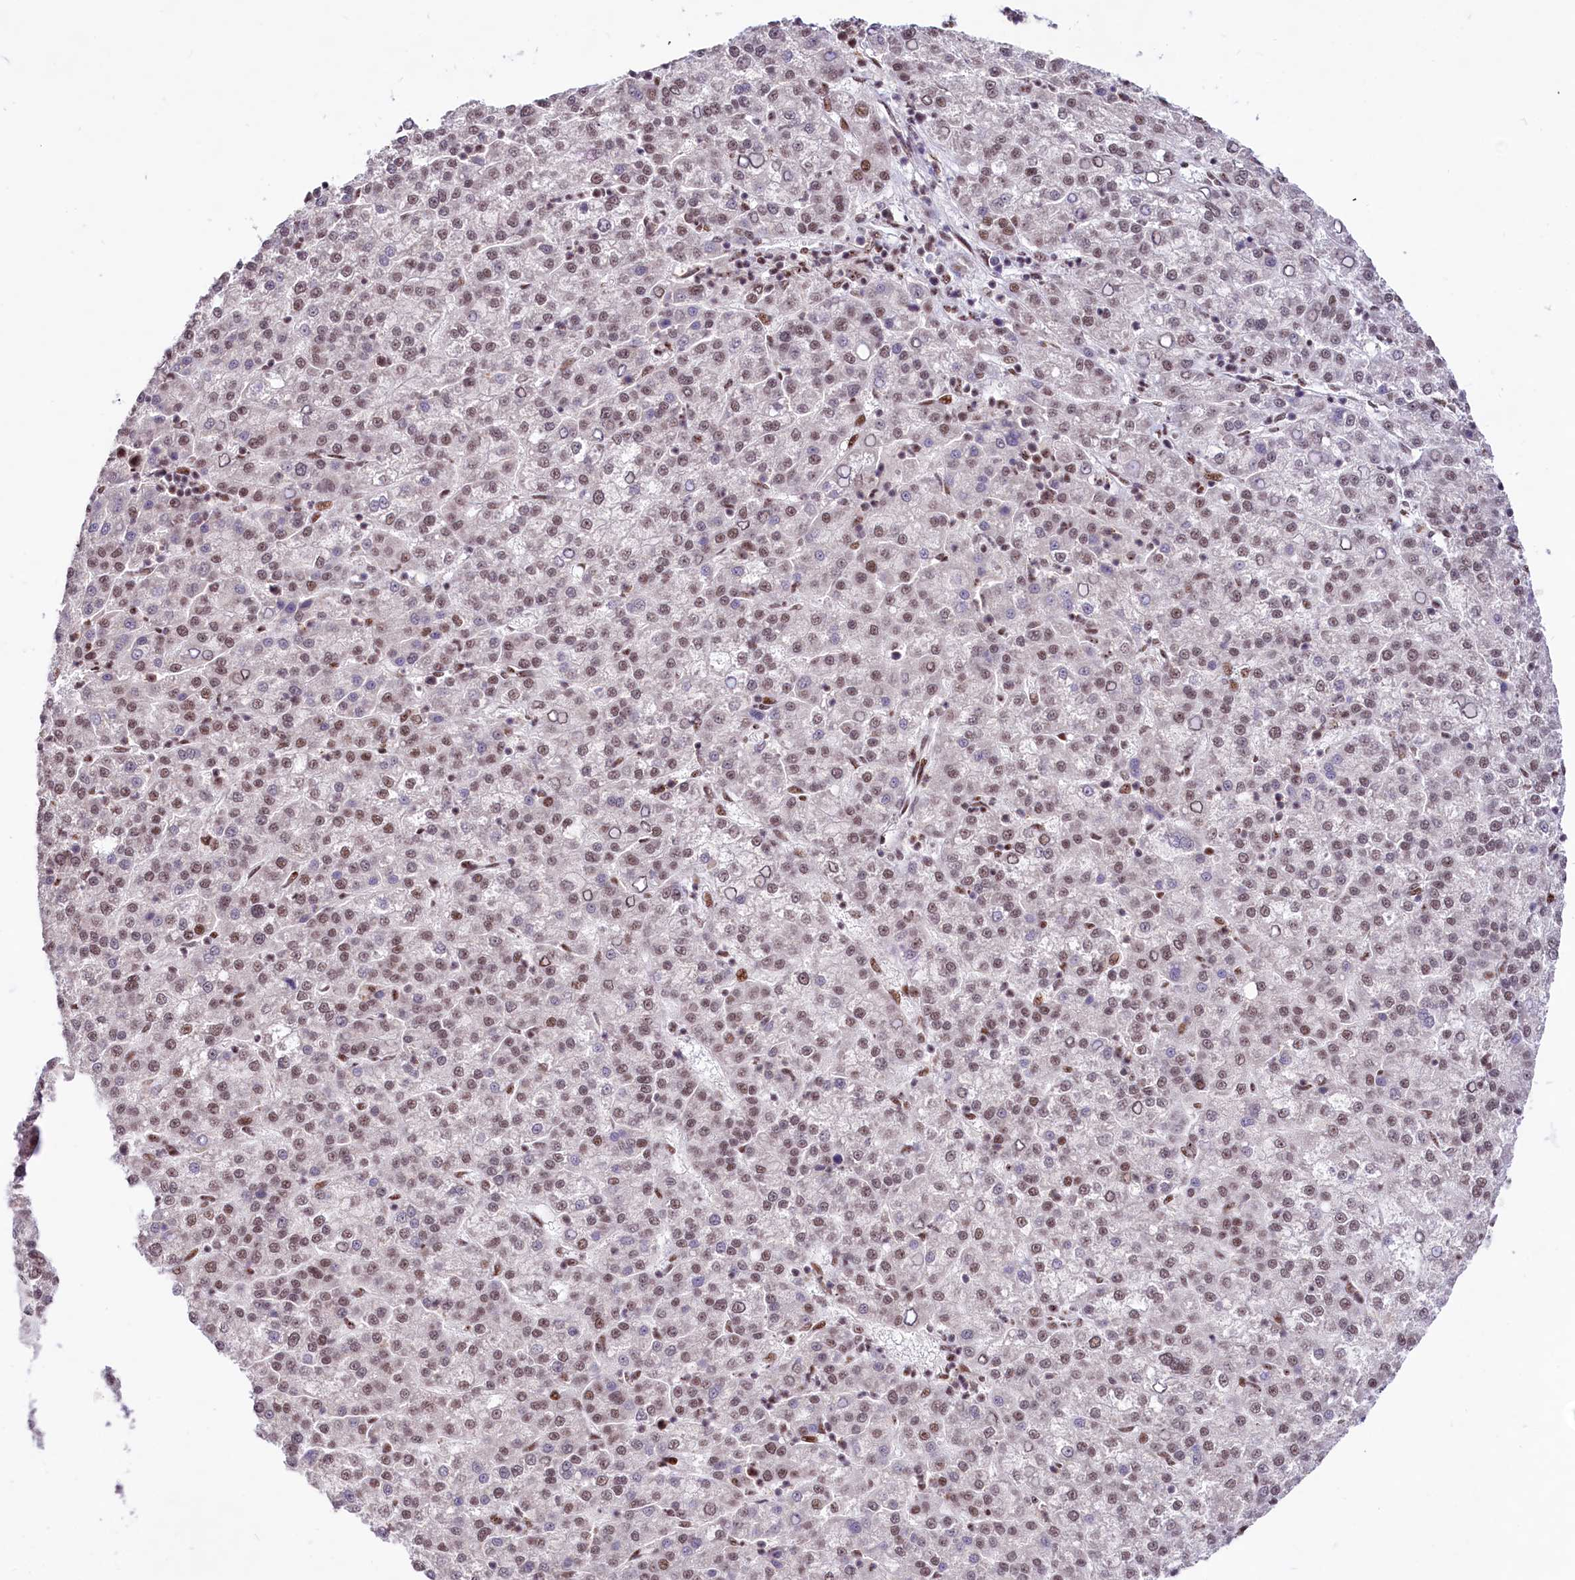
{"staining": {"intensity": "weak", "quantity": "25%-75%", "location": "nuclear"}, "tissue": "liver cancer", "cell_type": "Tumor cells", "image_type": "cancer", "snomed": [{"axis": "morphology", "description": "Carcinoma, Hepatocellular, NOS"}, {"axis": "topography", "description": "Liver"}], "caption": "This is an image of immunohistochemistry (IHC) staining of liver cancer (hepatocellular carcinoma), which shows weak positivity in the nuclear of tumor cells.", "gene": "HIRA", "patient": {"sex": "female", "age": 58}}